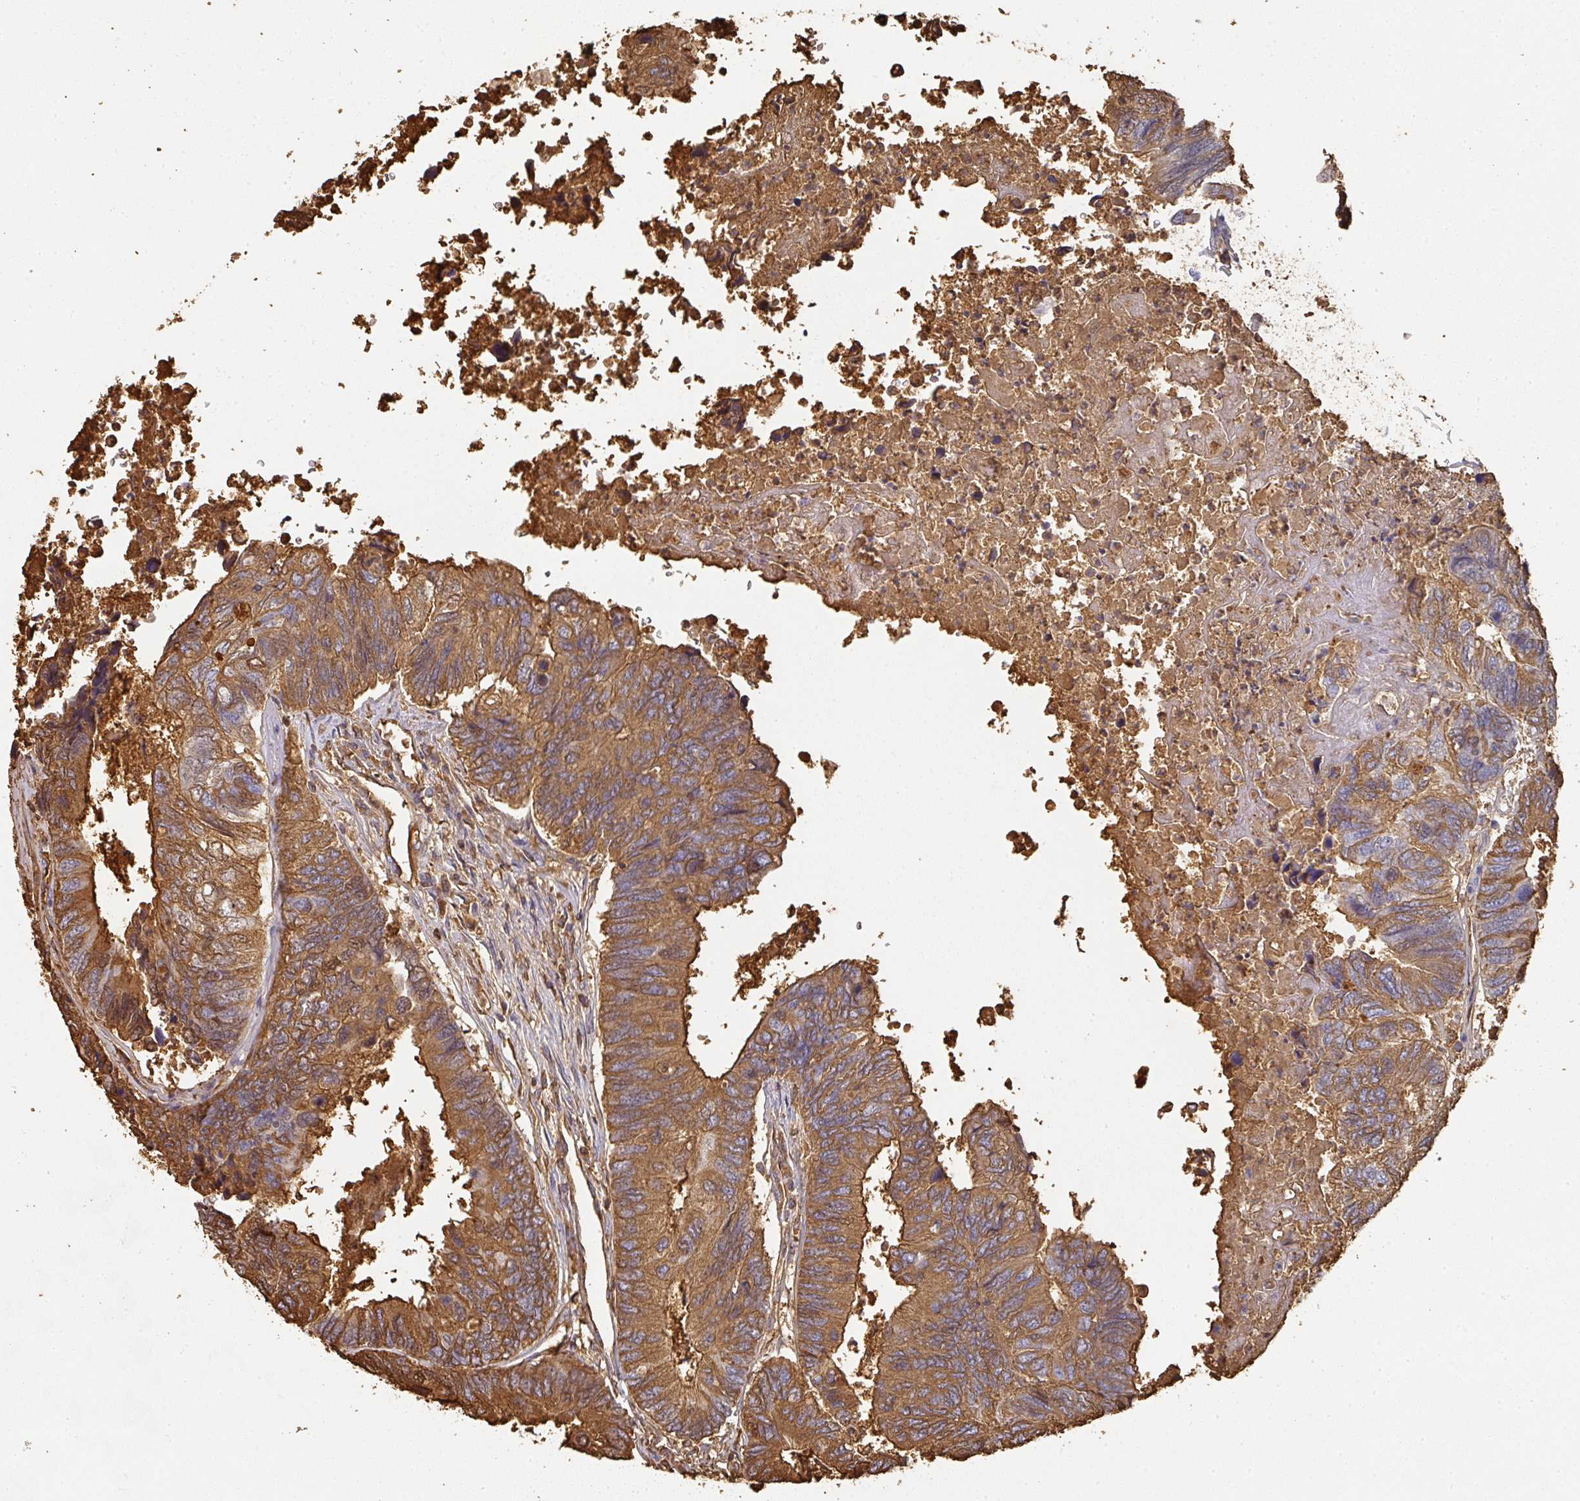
{"staining": {"intensity": "strong", "quantity": "25%-75%", "location": "cytoplasmic/membranous"}, "tissue": "colorectal cancer", "cell_type": "Tumor cells", "image_type": "cancer", "snomed": [{"axis": "morphology", "description": "Adenocarcinoma, NOS"}, {"axis": "topography", "description": "Colon"}], "caption": "Colorectal adenocarcinoma stained for a protein shows strong cytoplasmic/membranous positivity in tumor cells. (IHC, brightfield microscopy, high magnification).", "gene": "ALB", "patient": {"sex": "female", "age": 67}}